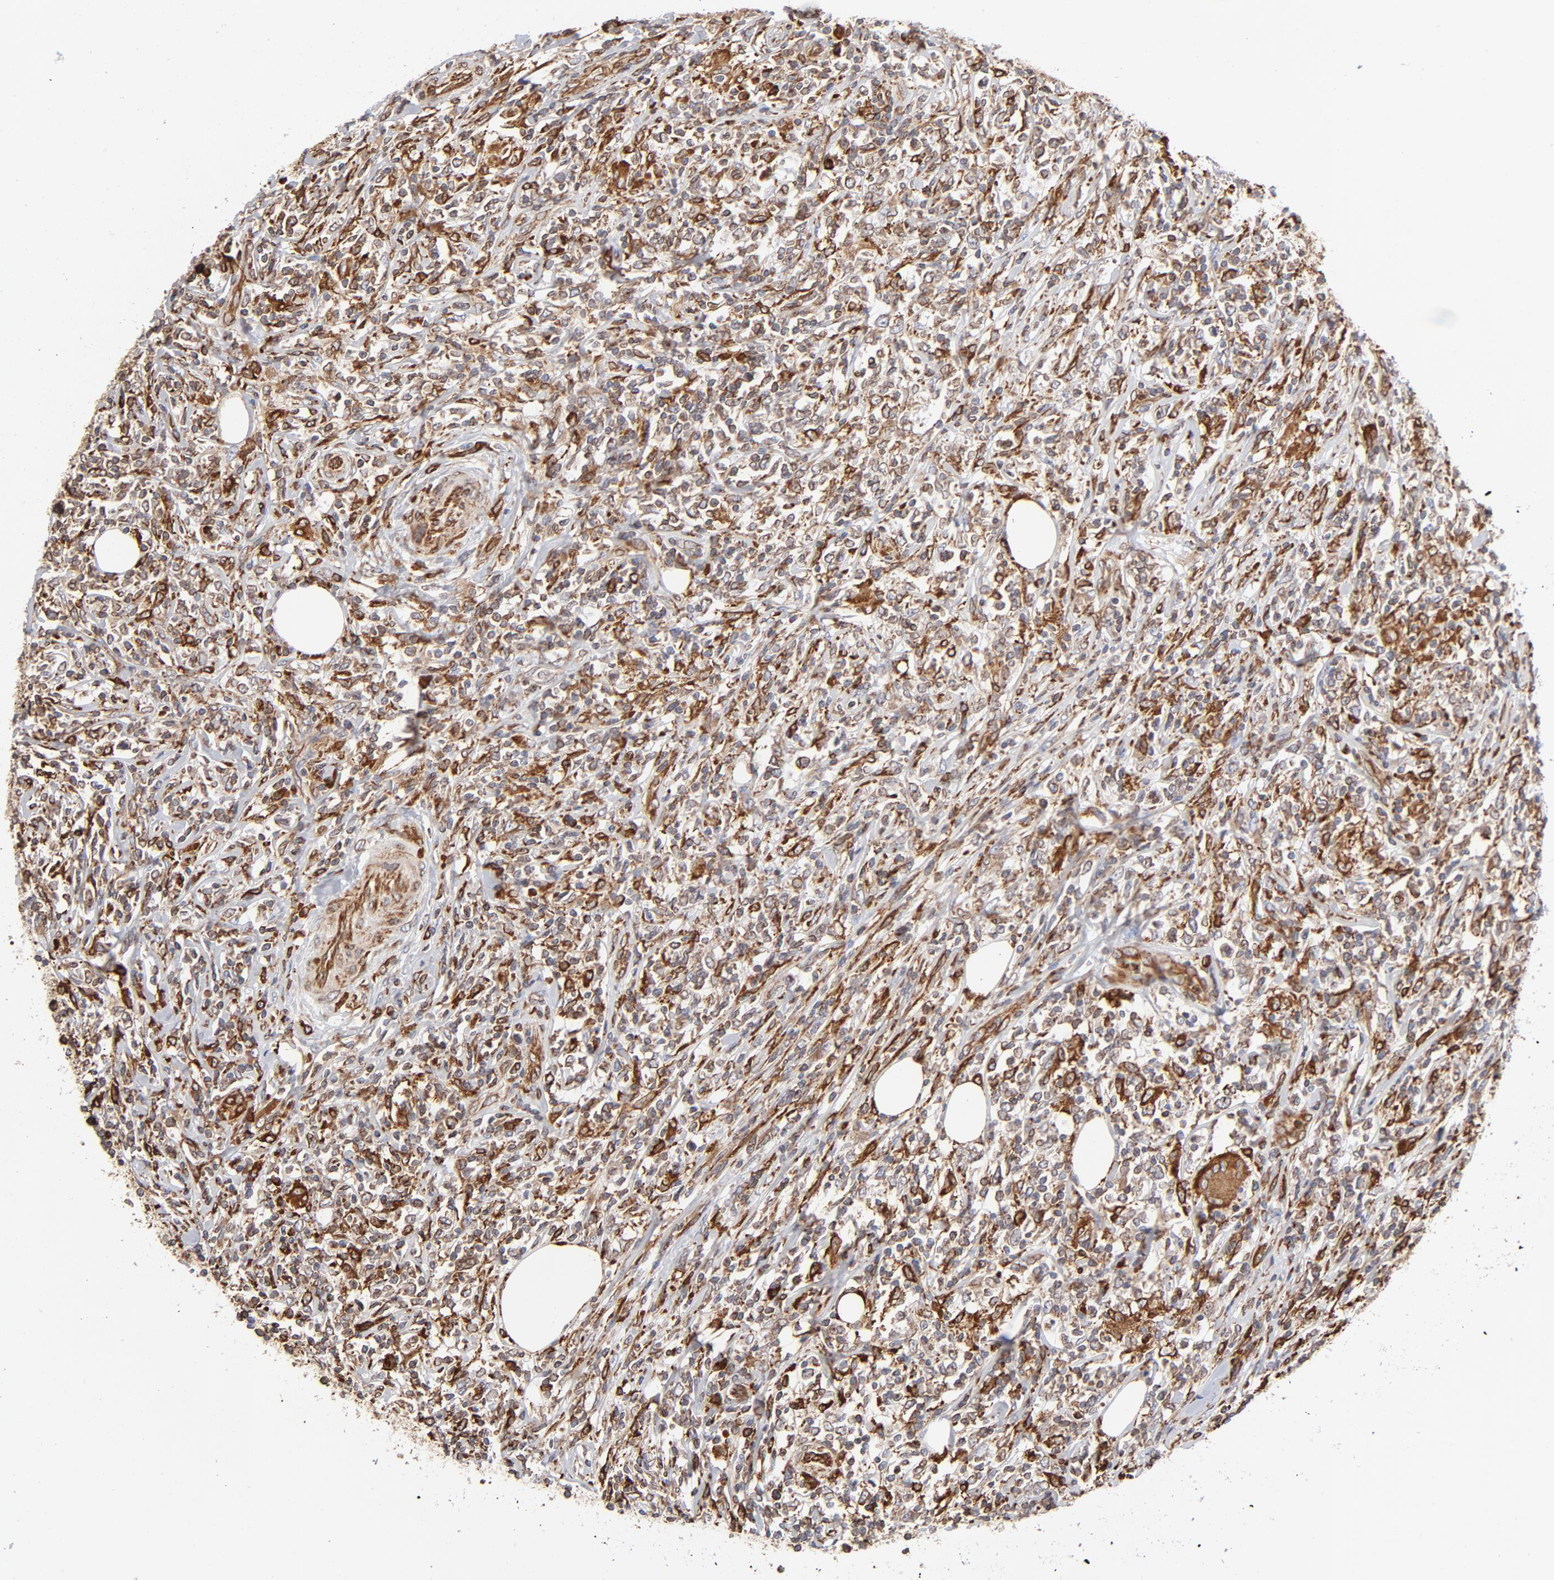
{"staining": {"intensity": "strong", "quantity": ">75%", "location": "cytoplasmic/membranous"}, "tissue": "lymphoma", "cell_type": "Tumor cells", "image_type": "cancer", "snomed": [{"axis": "morphology", "description": "Malignant lymphoma, non-Hodgkin's type, High grade"}, {"axis": "topography", "description": "Lymph node"}], "caption": "Lymphoma tissue shows strong cytoplasmic/membranous expression in approximately >75% of tumor cells, visualized by immunohistochemistry.", "gene": "CANX", "patient": {"sex": "female", "age": 84}}